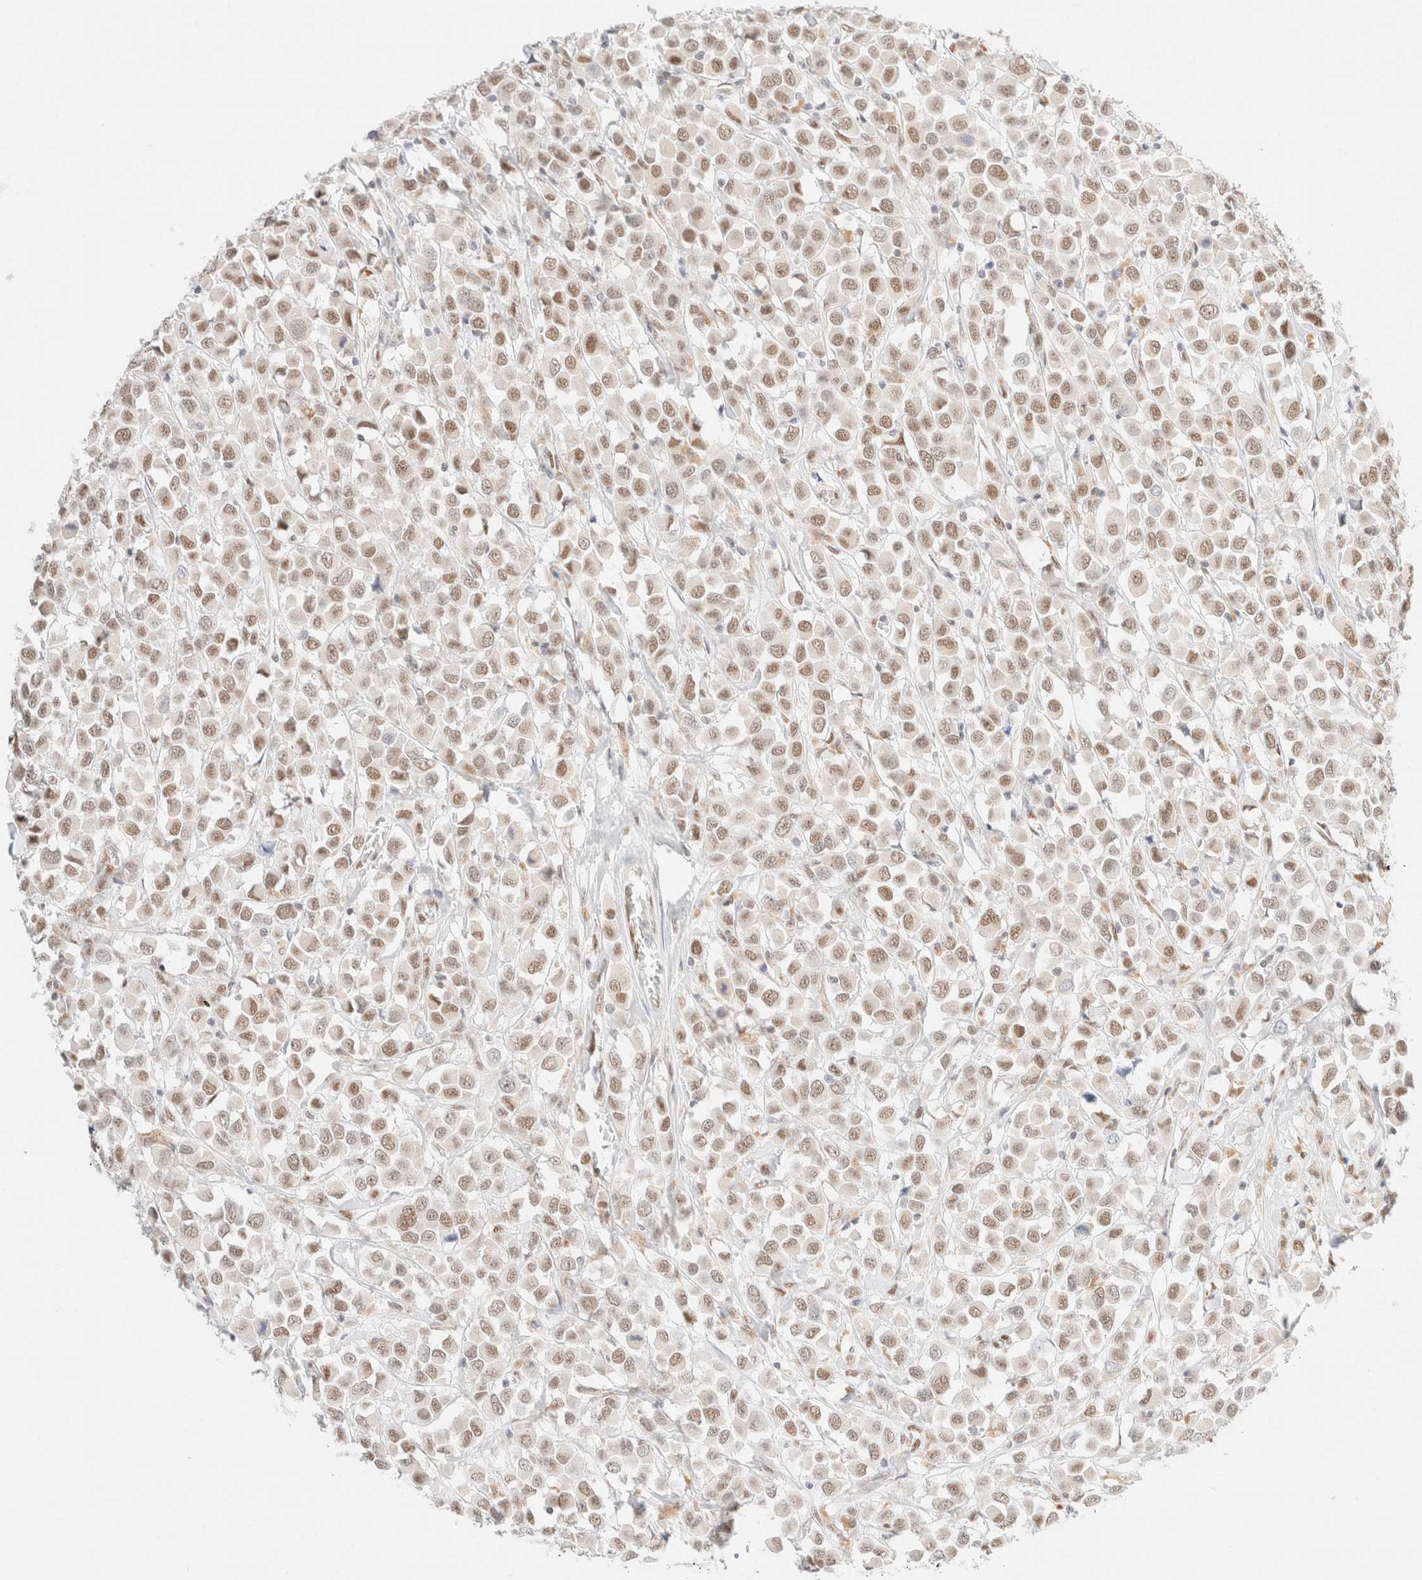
{"staining": {"intensity": "moderate", "quantity": ">75%", "location": "nuclear"}, "tissue": "breast cancer", "cell_type": "Tumor cells", "image_type": "cancer", "snomed": [{"axis": "morphology", "description": "Duct carcinoma"}, {"axis": "topography", "description": "Breast"}], "caption": "DAB immunohistochemical staining of human infiltrating ductal carcinoma (breast) shows moderate nuclear protein positivity in about >75% of tumor cells. The staining was performed using DAB (3,3'-diaminobenzidine), with brown indicating positive protein expression. Nuclei are stained blue with hematoxylin.", "gene": "CIC", "patient": {"sex": "female", "age": 61}}